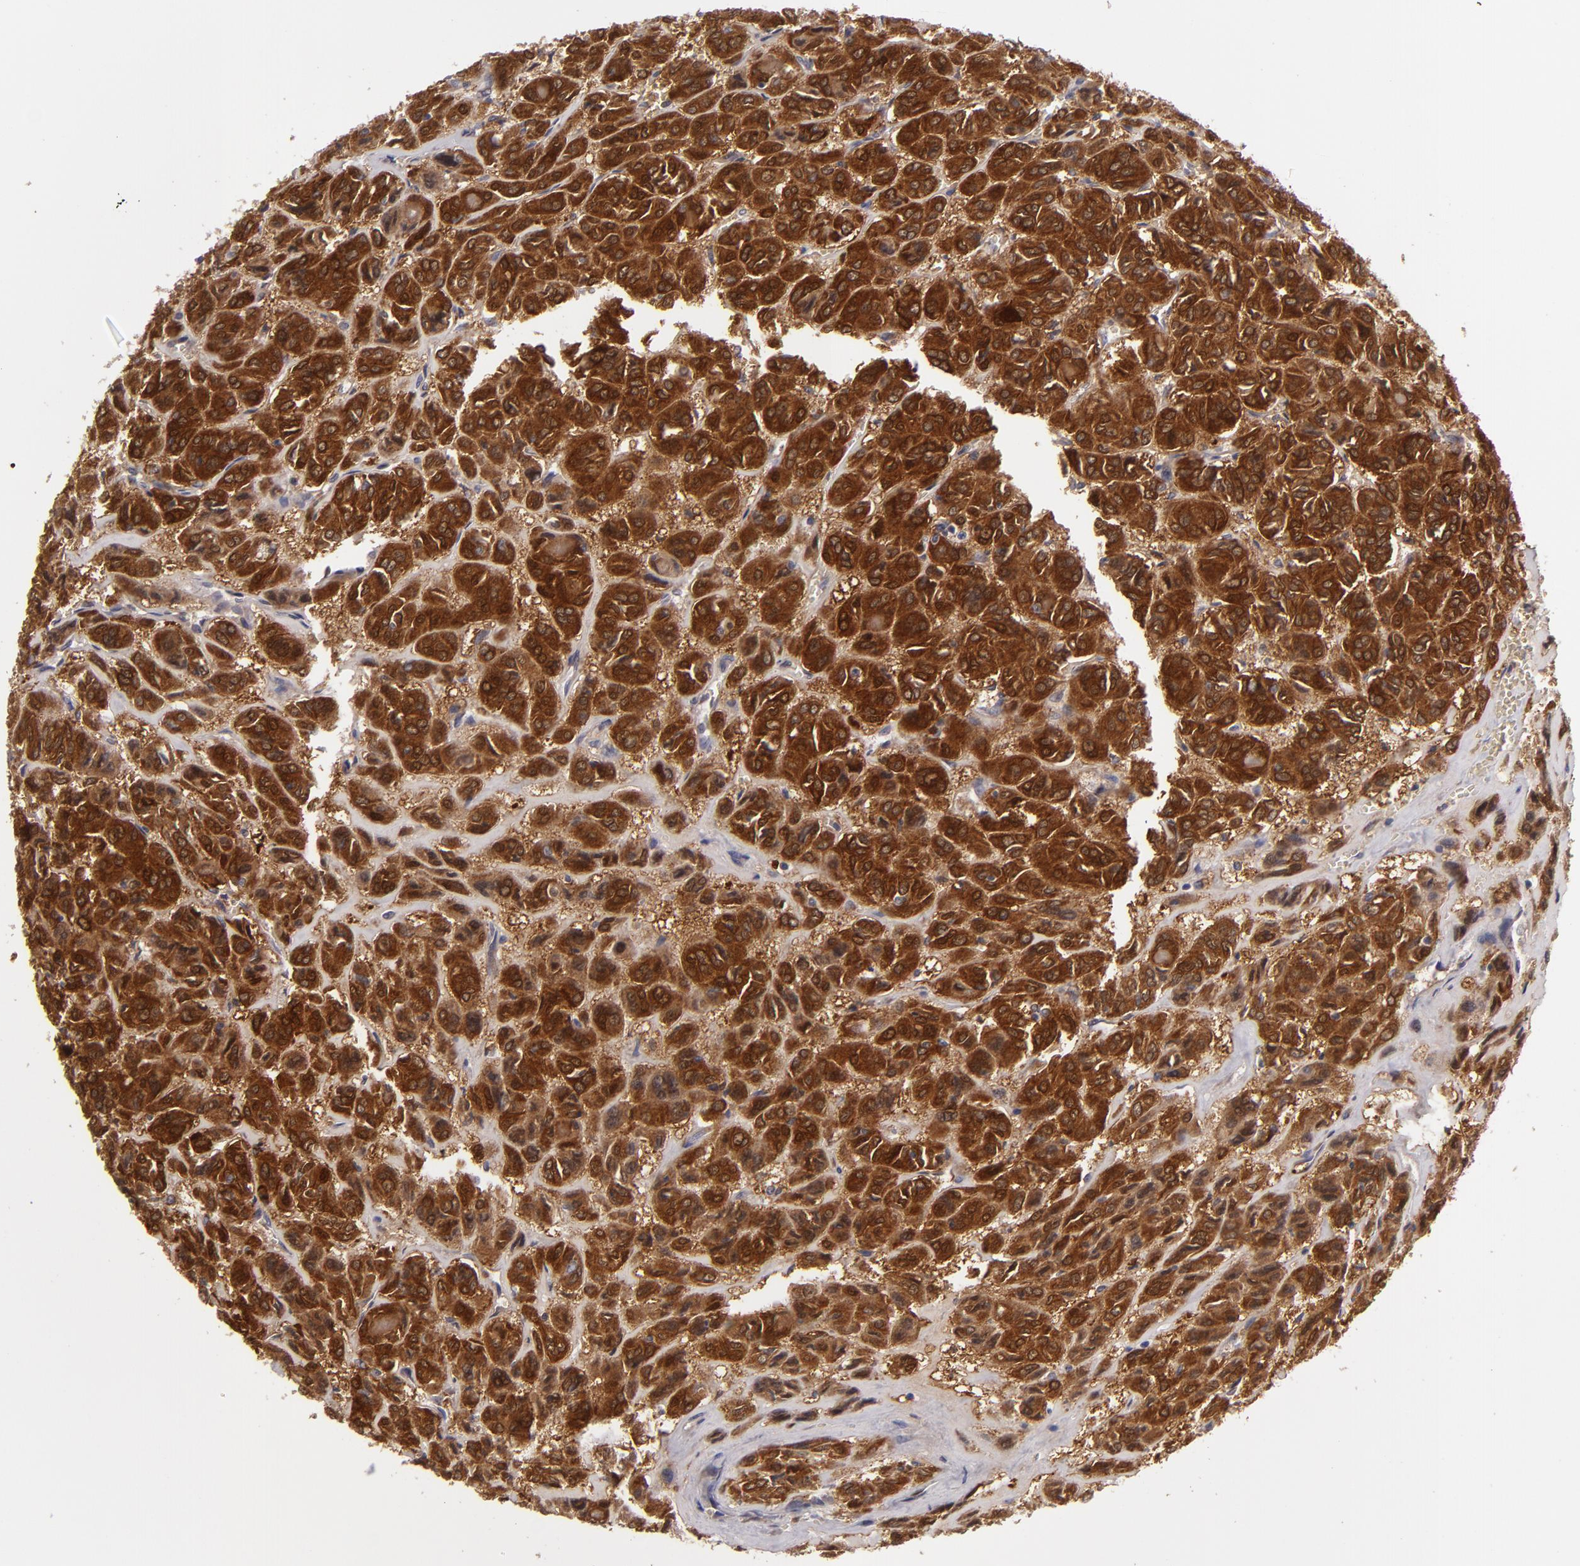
{"staining": {"intensity": "strong", "quantity": ">75%", "location": "cytoplasmic/membranous"}, "tissue": "thyroid cancer", "cell_type": "Tumor cells", "image_type": "cancer", "snomed": [{"axis": "morphology", "description": "Follicular adenoma carcinoma, NOS"}, {"axis": "topography", "description": "Thyroid gland"}], "caption": "Follicular adenoma carcinoma (thyroid) tissue reveals strong cytoplasmic/membranous staining in approximately >75% of tumor cells", "gene": "SH2D4A", "patient": {"sex": "female", "age": 71}}